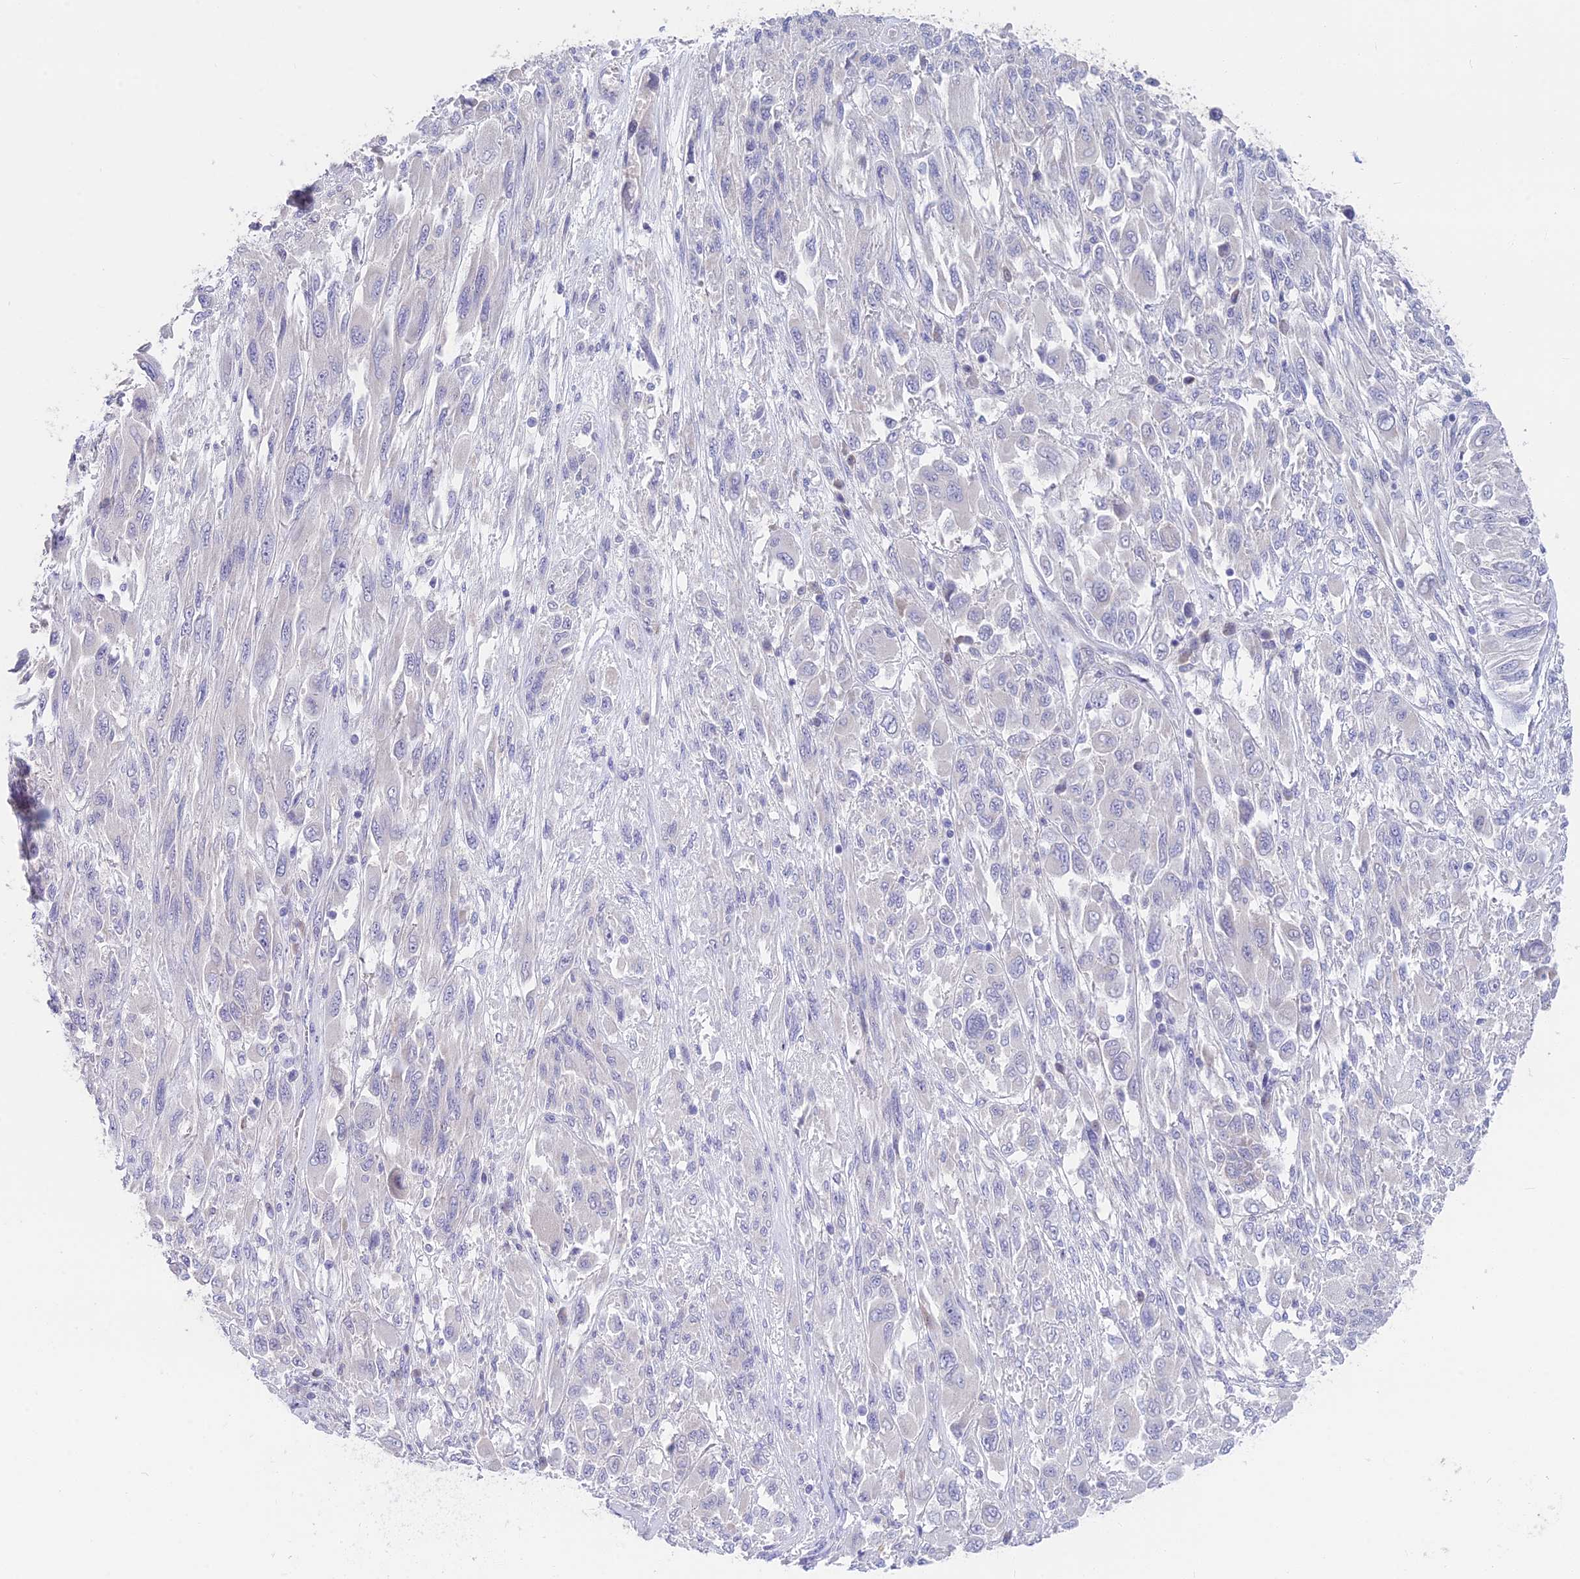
{"staining": {"intensity": "negative", "quantity": "none", "location": "none"}, "tissue": "melanoma", "cell_type": "Tumor cells", "image_type": "cancer", "snomed": [{"axis": "morphology", "description": "Malignant melanoma, NOS"}, {"axis": "topography", "description": "Skin"}], "caption": "A histopathology image of human malignant melanoma is negative for staining in tumor cells.", "gene": "SNTN", "patient": {"sex": "female", "age": 91}}